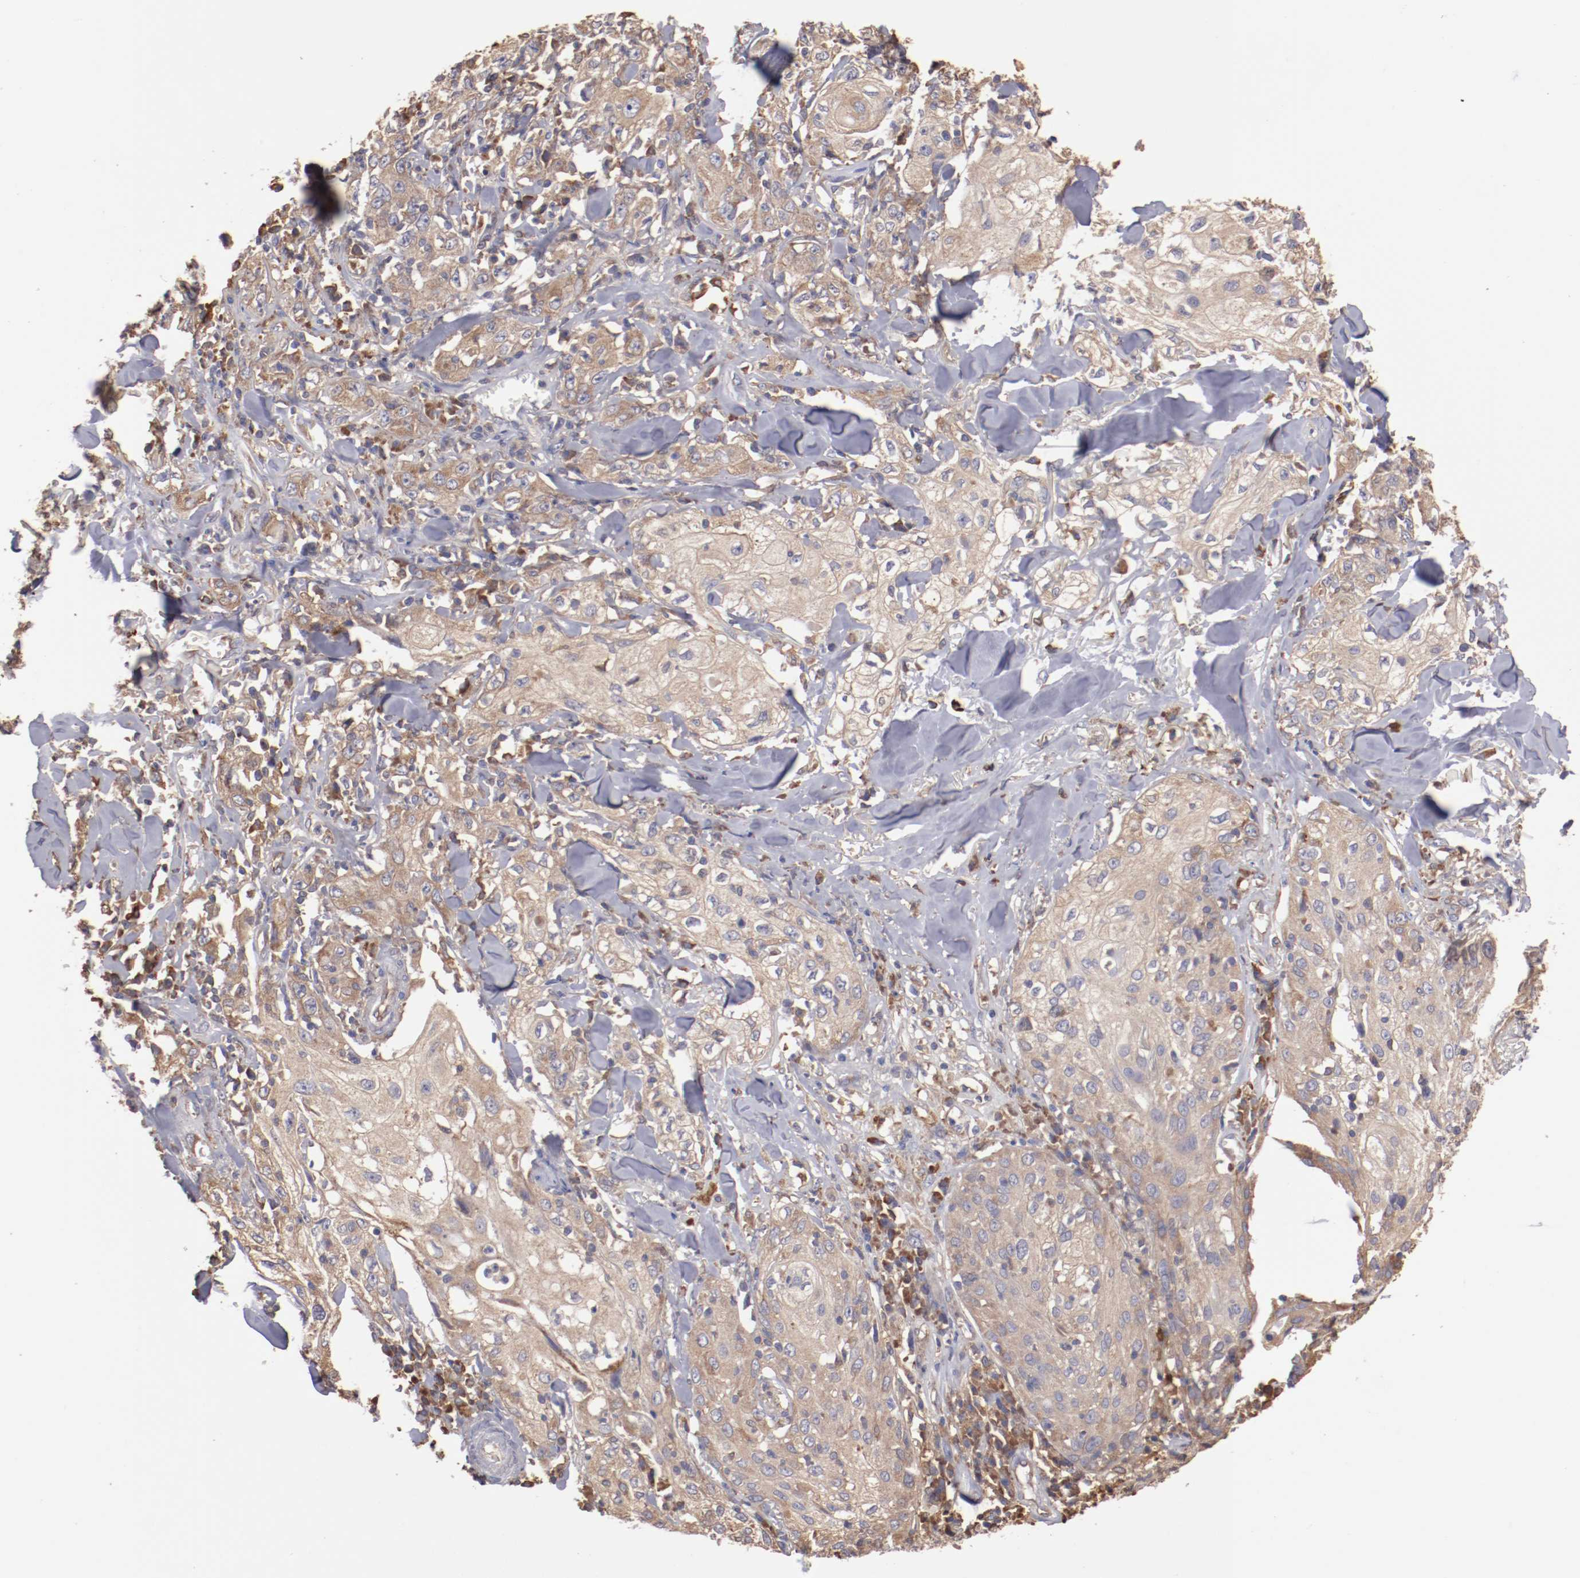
{"staining": {"intensity": "weak", "quantity": ">75%", "location": "cytoplasmic/membranous"}, "tissue": "skin cancer", "cell_type": "Tumor cells", "image_type": "cancer", "snomed": [{"axis": "morphology", "description": "Squamous cell carcinoma, NOS"}, {"axis": "topography", "description": "Skin"}], "caption": "A histopathology image of human squamous cell carcinoma (skin) stained for a protein displays weak cytoplasmic/membranous brown staining in tumor cells.", "gene": "NFKBIE", "patient": {"sex": "male", "age": 65}}